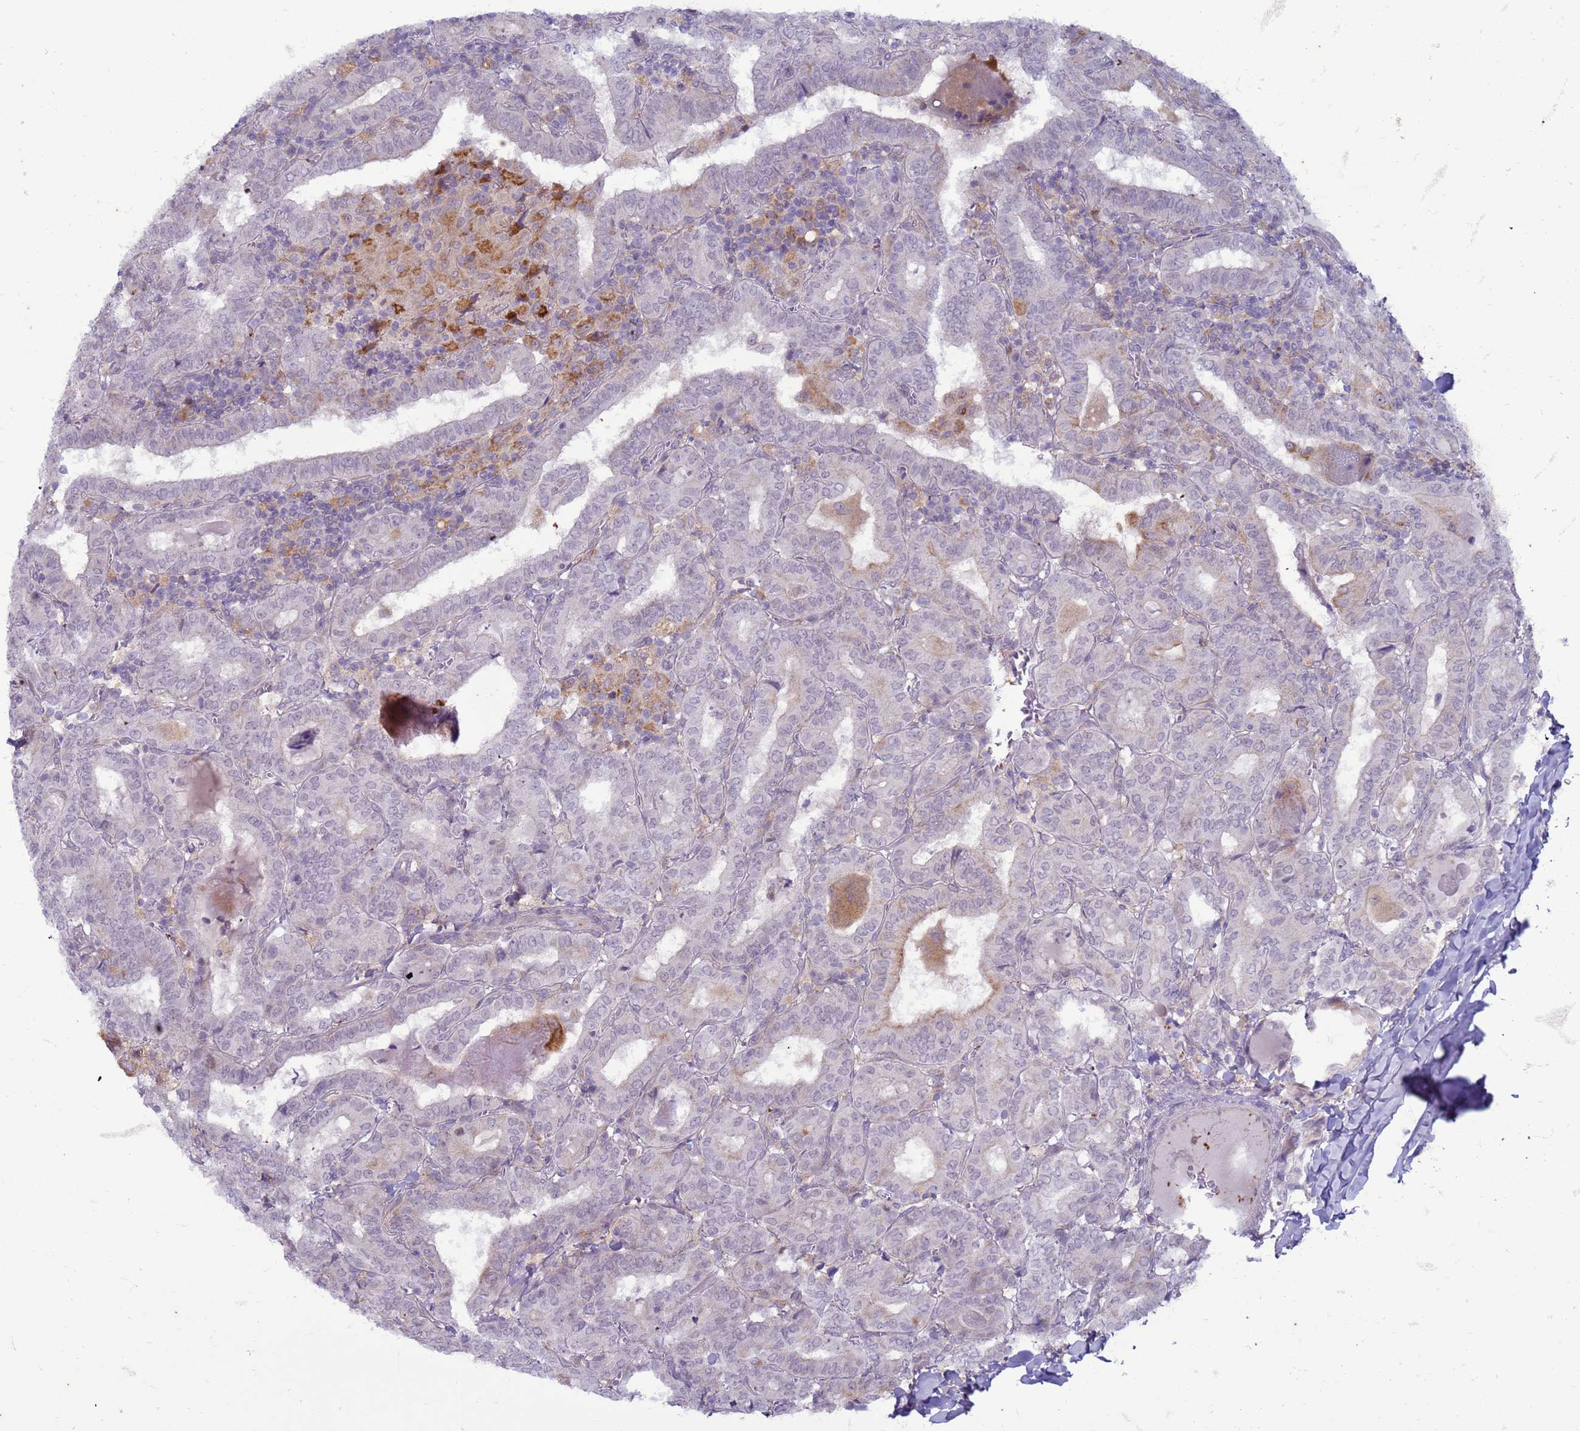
{"staining": {"intensity": "negative", "quantity": "none", "location": "none"}, "tissue": "thyroid cancer", "cell_type": "Tumor cells", "image_type": "cancer", "snomed": [{"axis": "morphology", "description": "Papillary adenocarcinoma, NOS"}, {"axis": "topography", "description": "Thyroid gland"}], "caption": "Tumor cells show no significant expression in thyroid papillary adenocarcinoma.", "gene": "SLC15A3", "patient": {"sex": "female", "age": 72}}